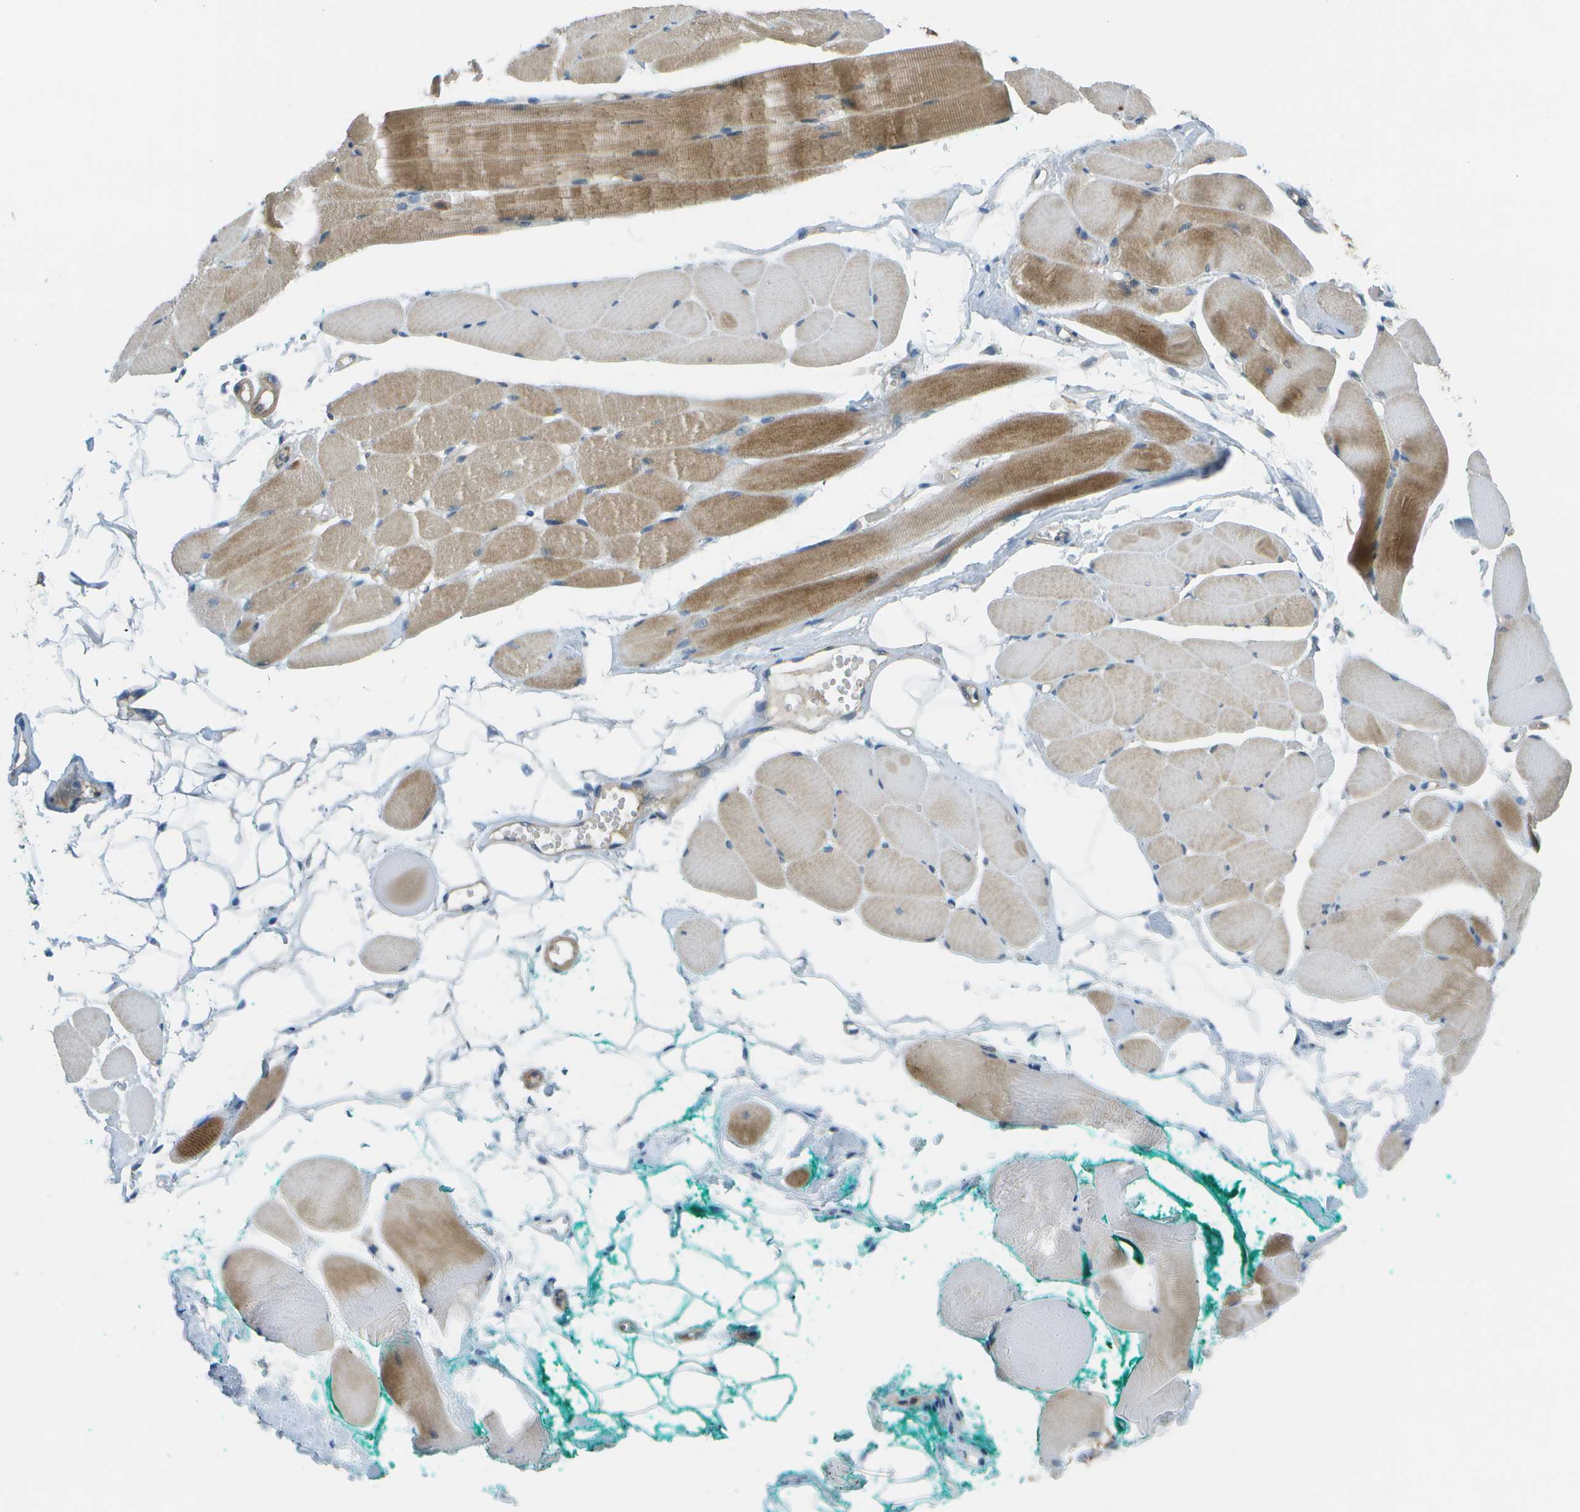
{"staining": {"intensity": "moderate", "quantity": "25%-75%", "location": "cytoplasmic/membranous"}, "tissue": "skeletal muscle", "cell_type": "Myocytes", "image_type": "normal", "snomed": [{"axis": "morphology", "description": "Normal tissue, NOS"}, {"axis": "topography", "description": "Skeletal muscle"}, {"axis": "topography", "description": "Peripheral nerve tissue"}], "caption": "Unremarkable skeletal muscle demonstrates moderate cytoplasmic/membranous expression in approximately 25%-75% of myocytes, visualized by immunohistochemistry.", "gene": "WNK2", "patient": {"sex": "female", "age": 84}}